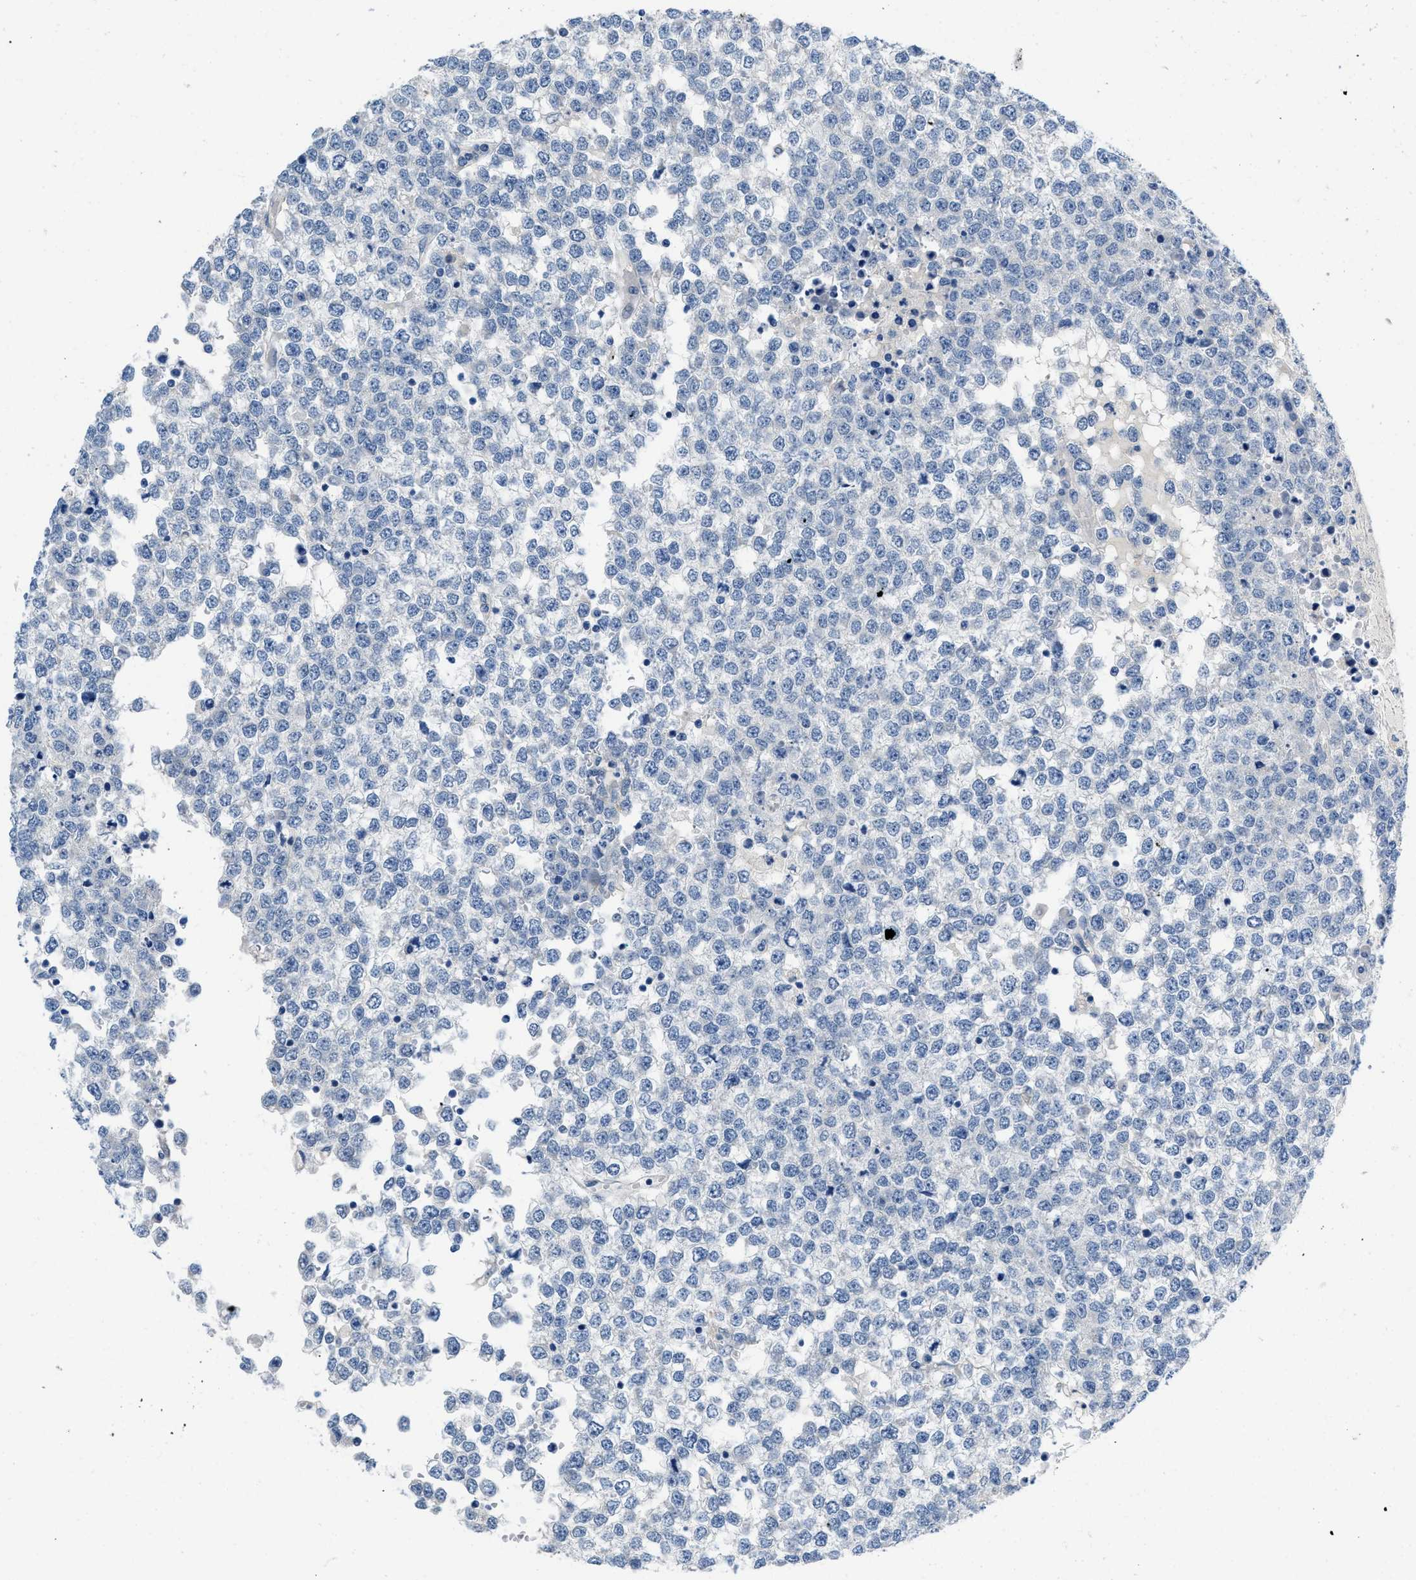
{"staining": {"intensity": "negative", "quantity": "none", "location": "none"}, "tissue": "testis cancer", "cell_type": "Tumor cells", "image_type": "cancer", "snomed": [{"axis": "morphology", "description": "Seminoma, NOS"}, {"axis": "topography", "description": "Testis"}], "caption": "The histopathology image reveals no staining of tumor cells in testis cancer.", "gene": "PYY", "patient": {"sex": "male", "age": 65}}